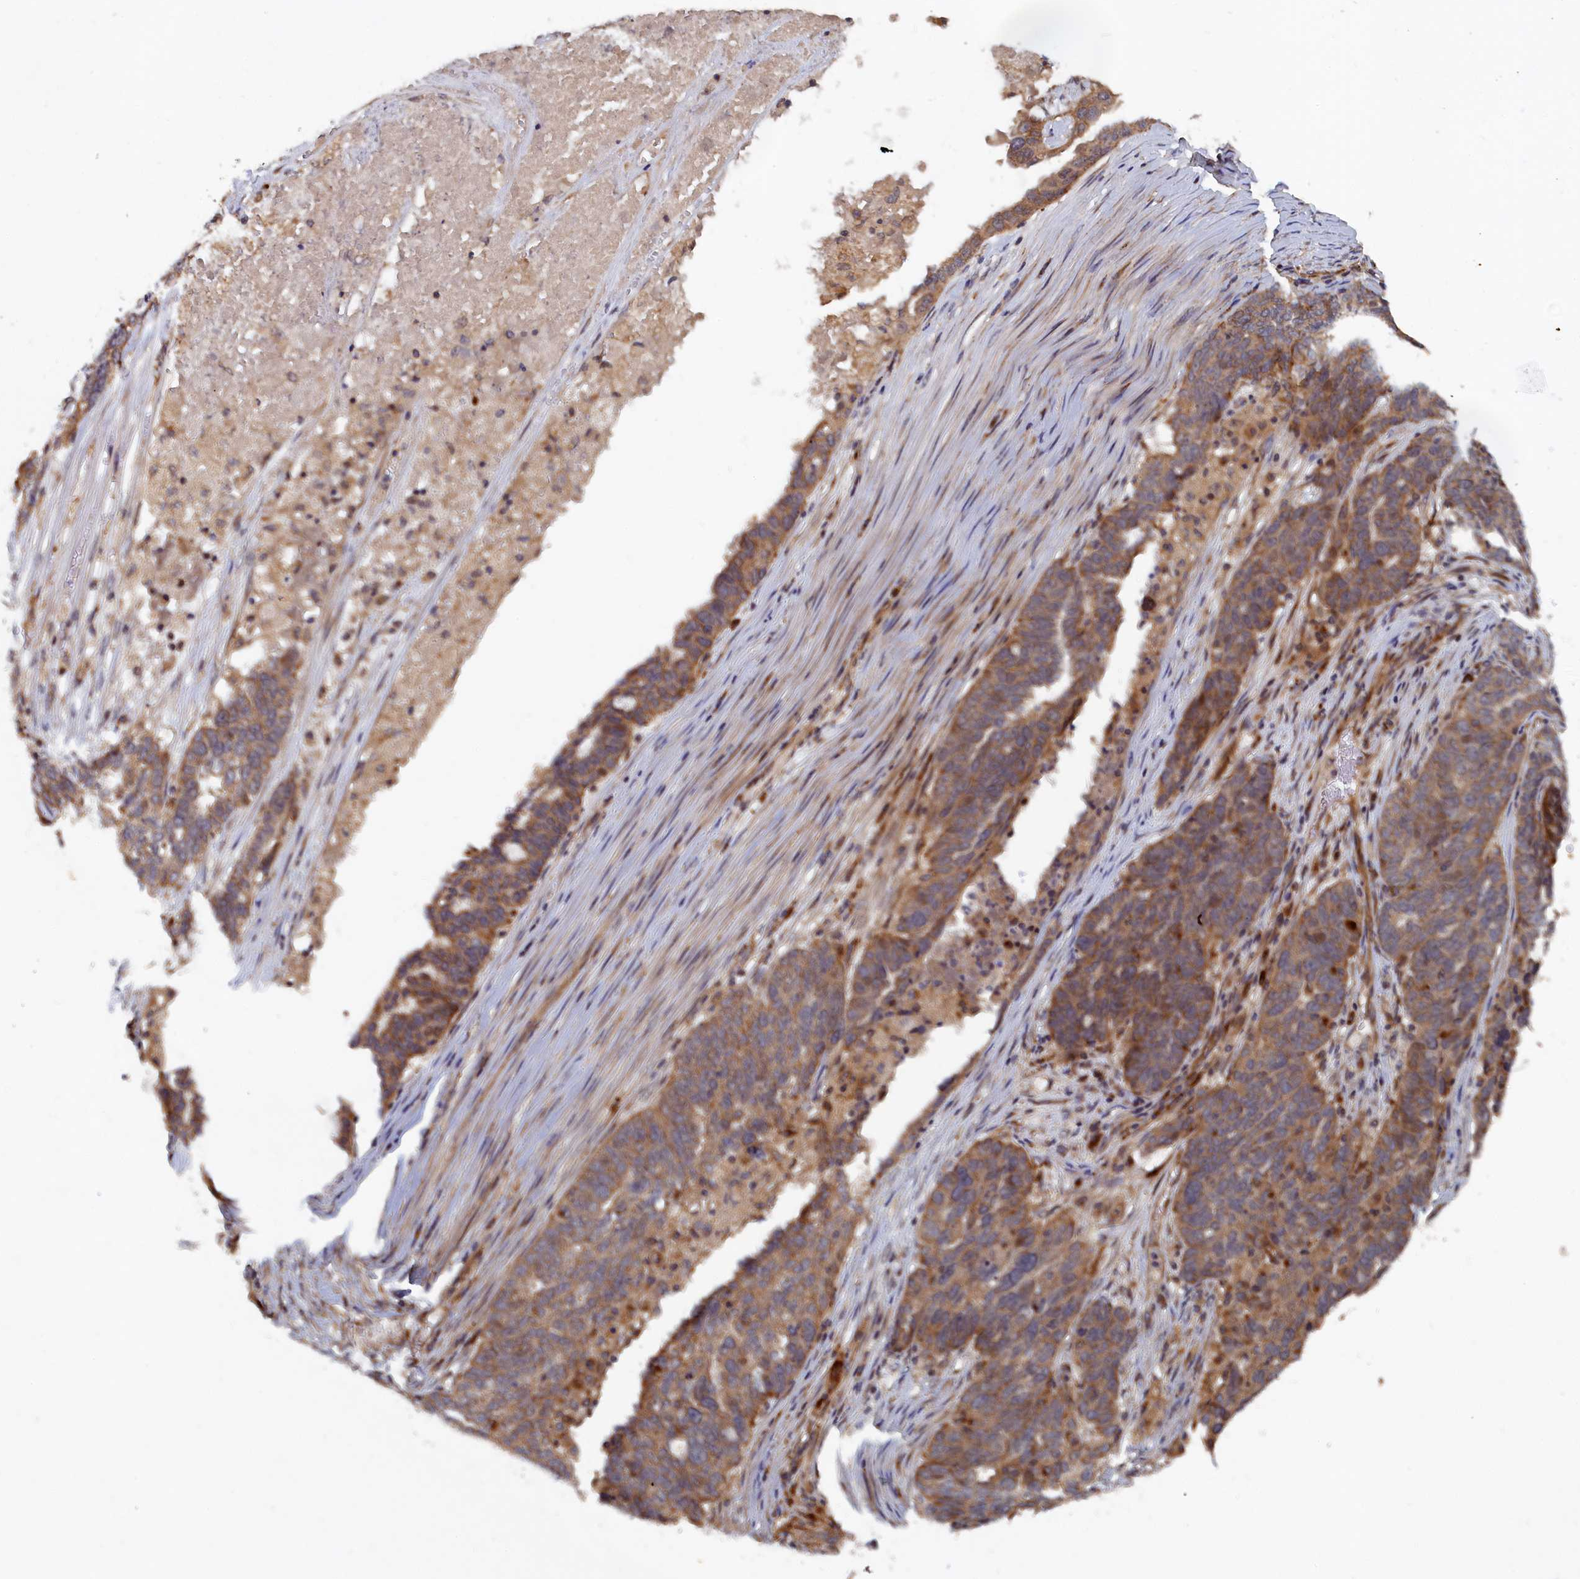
{"staining": {"intensity": "moderate", "quantity": ">75%", "location": "cytoplasmic/membranous"}, "tissue": "ovarian cancer", "cell_type": "Tumor cells", "image_type": "cancer", "snomed": [{"axis": "morphology", "description": "Cystadenocarcinoma, serous, NOS"}, {"axis": "topography", "description": "Ovary"}], "caption": "IHC staining of serous cystadenocarcinoma (ovarian), which displays medium levels of moderate cytoplasmic/membranous expression in approximately >75% of tumor cells indicating moderate cytoplasmic/membranous protein positivity. The staining was performed using DAB (brown) for protein detection and nuclei were counterstained in hematoxylin (blue).", "gene": "TRAPPC2L", "patient": {"sex": "female", "age": 59}}